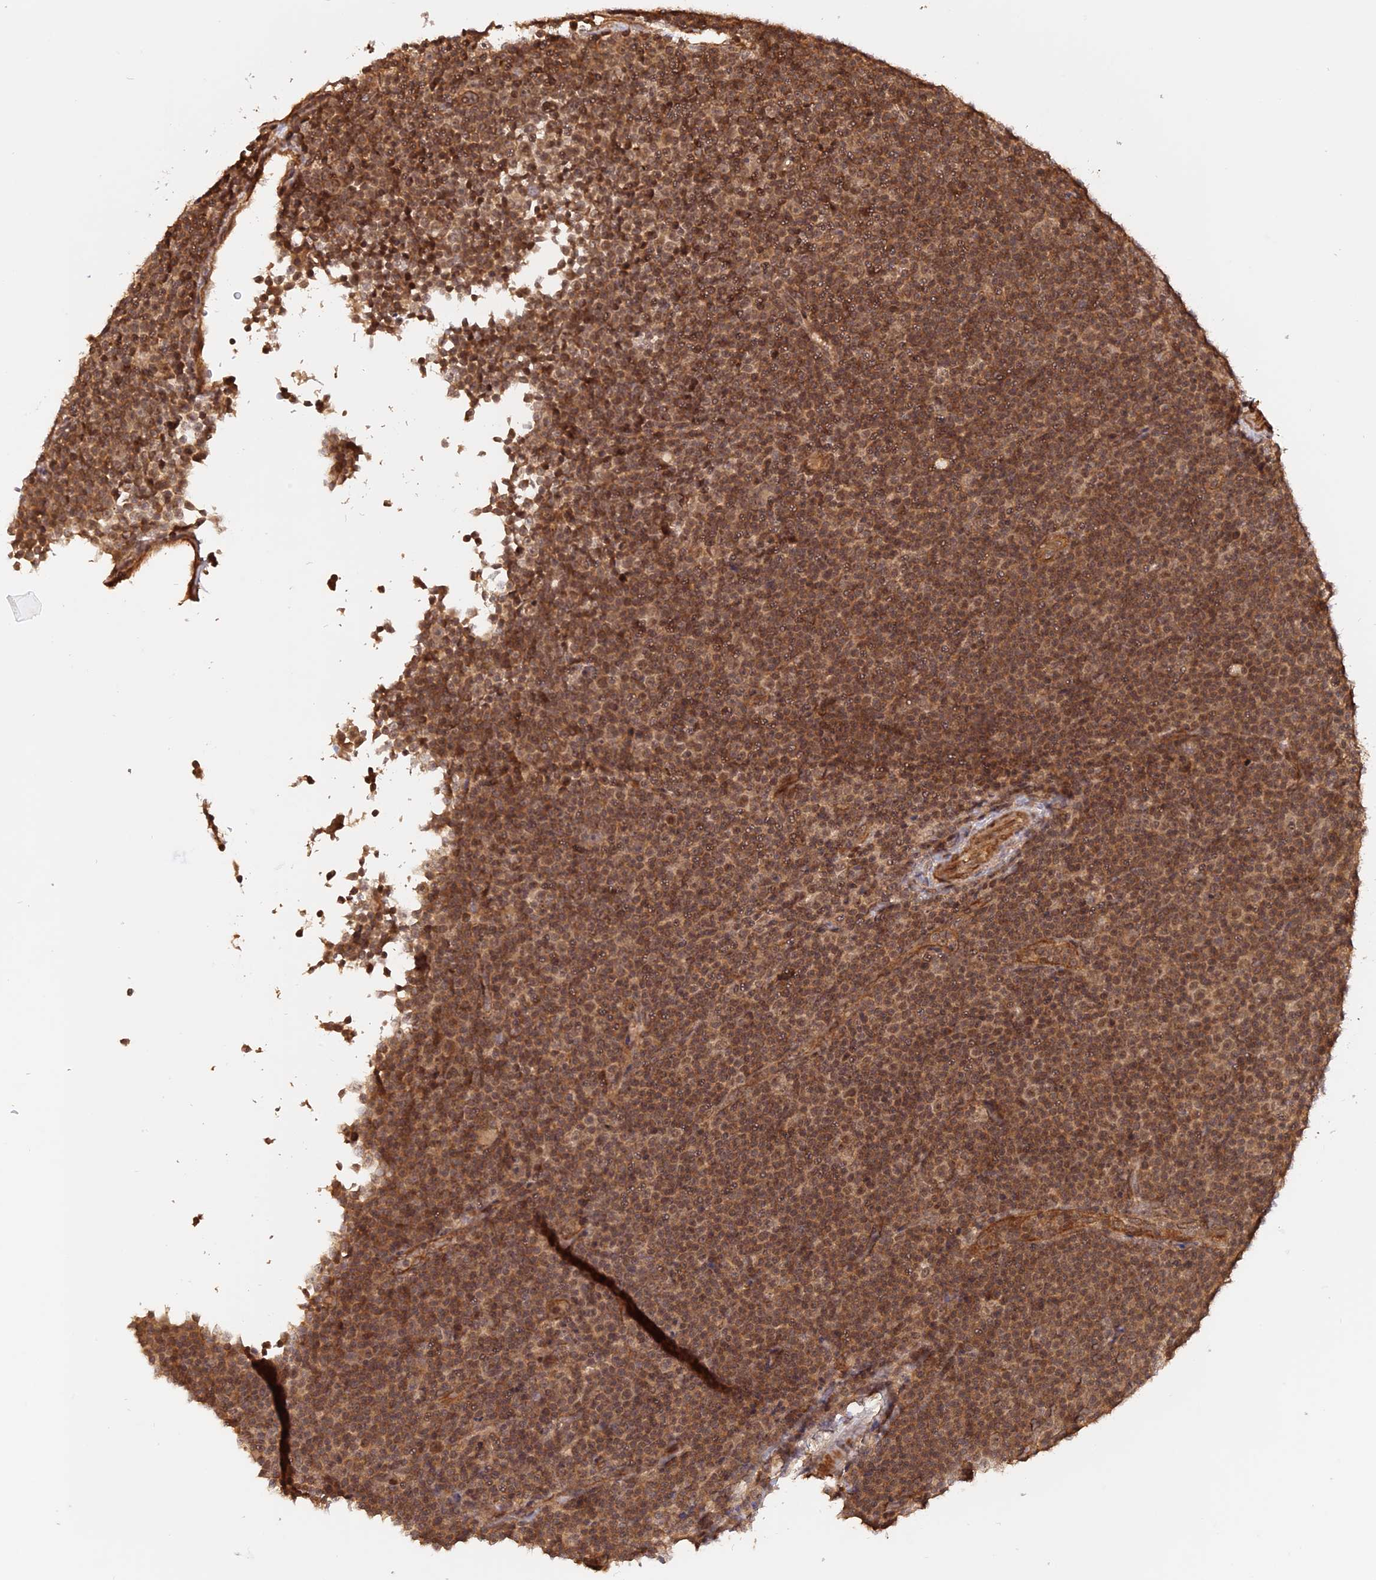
{"staining": {"intensity": "weak", "quantity": ">75%", "location": "cytoplasmic/membranous,nuclear"}, "tissue": "lymphoma", "cell_type": "Tumor cells", "image_type": "cancer", "snomed": [{"axis": "morphology", "description": "Malignant lymphoma, non-Hodgkin's type, Low grade"}, {"axis": "topography", "description": "Lymph node"}], "caption": "Tumor cells display low levels of weak cytoplasmic/membranous and nuclear expression in approximately >75% of cells in human low-grade malignant lymphoma, non-Hodgkin's type. (Brightfield microscopy of DAB IHC at high magnification).", "gene": "CCDC174", "patient": {"sex": "female", "age": 67}}